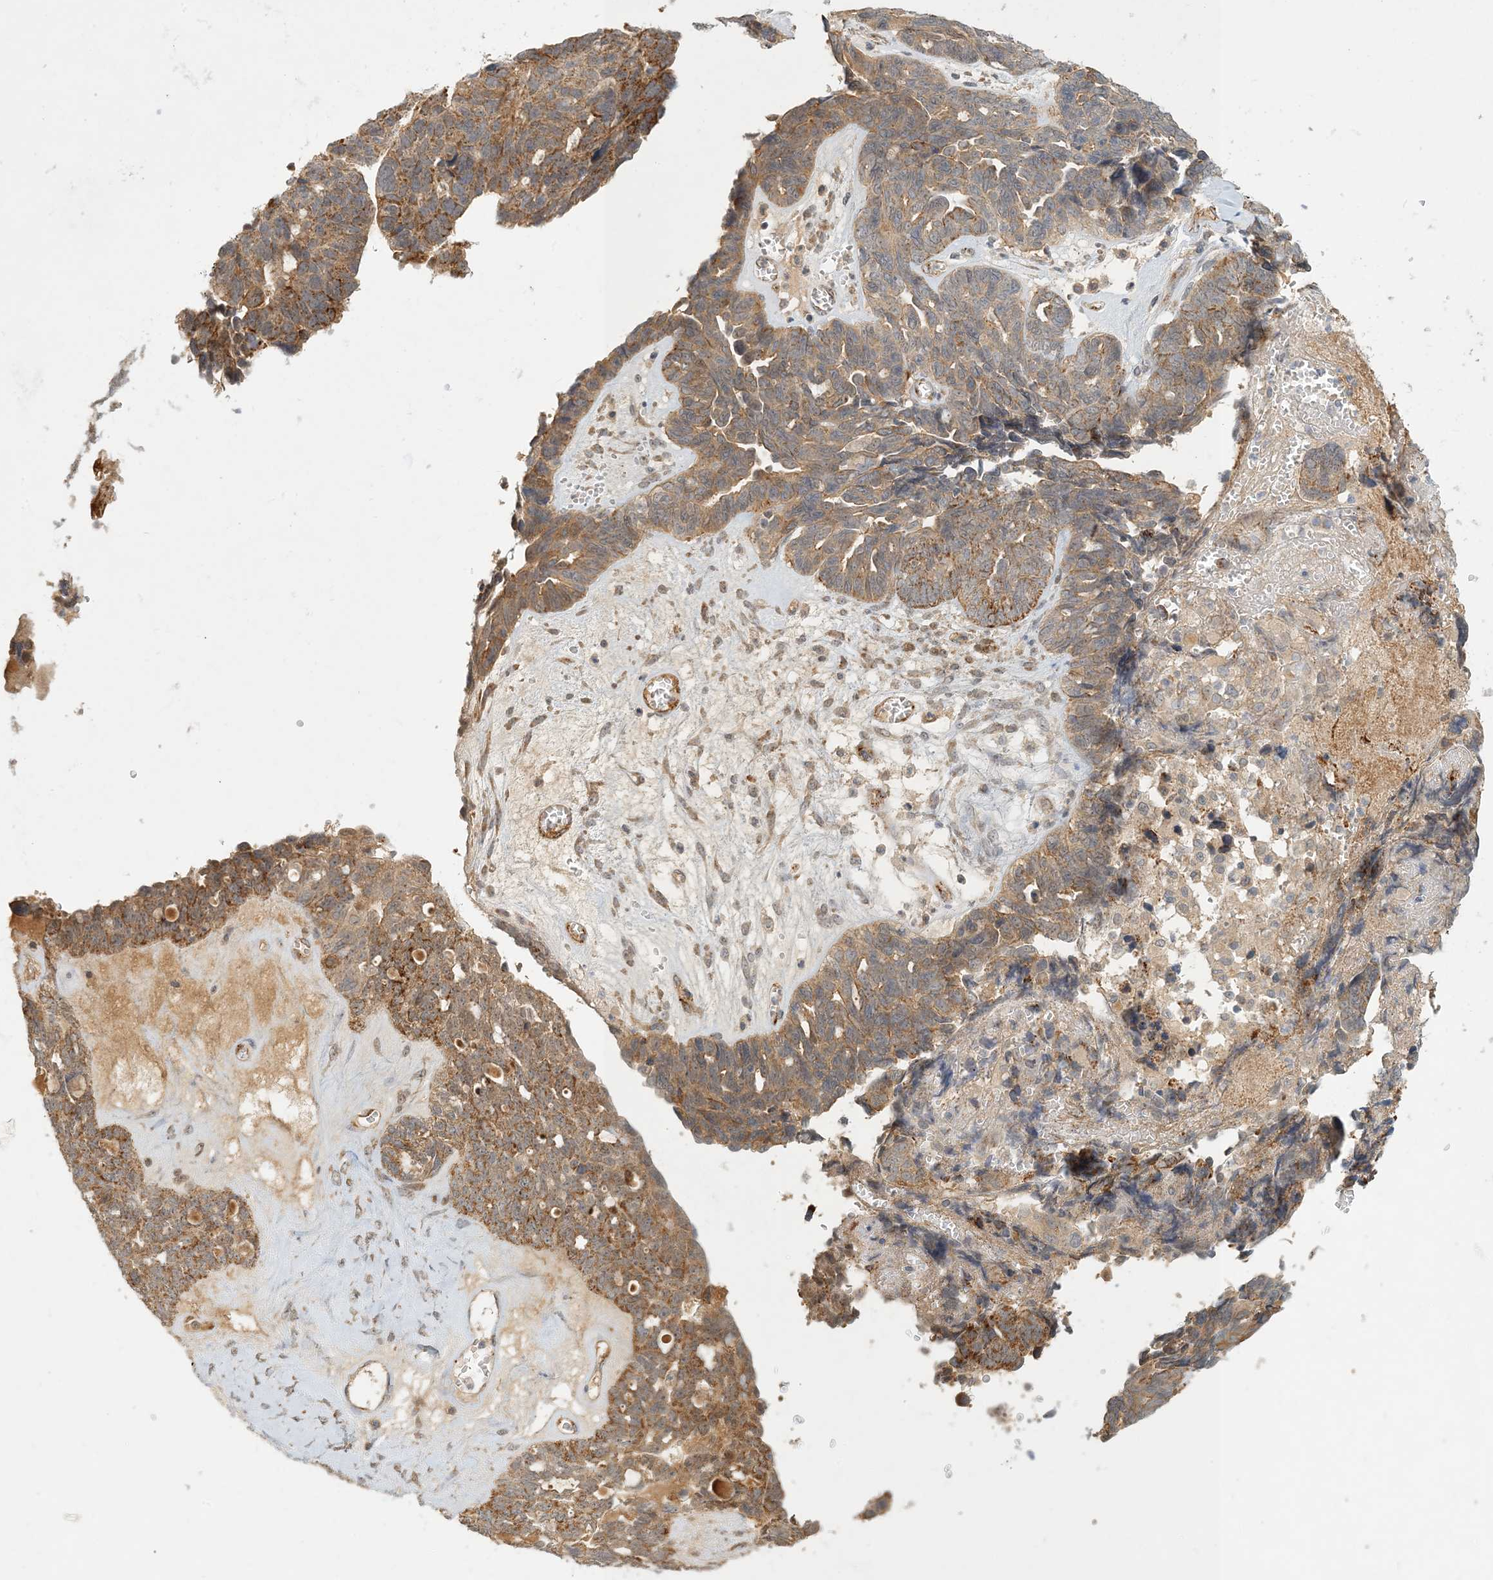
{"staining": {"intensity": "moderate", "quantity": ">75%", "location": "cytoplasmic/membranous"}, "tissue": "ovarian cancer", "cell_type": "Tumor cells", "image_type": "cancer", "snomed": [{"axis": "morphology", "description": "Cystadenocarcinoma, serous, NOS"}, {"axis": "topography", "description": "Ovary"}], "caption": "This image displays immunohistochemistry (IHC) staining of ovarian serous cystadenocarcinoma, with medium moderate cytoplasmic/membranous positivity in approximately >75% of tumor cells.", "gene": "ZBTB3", "patient": {"sex": "female", "age": 79}}